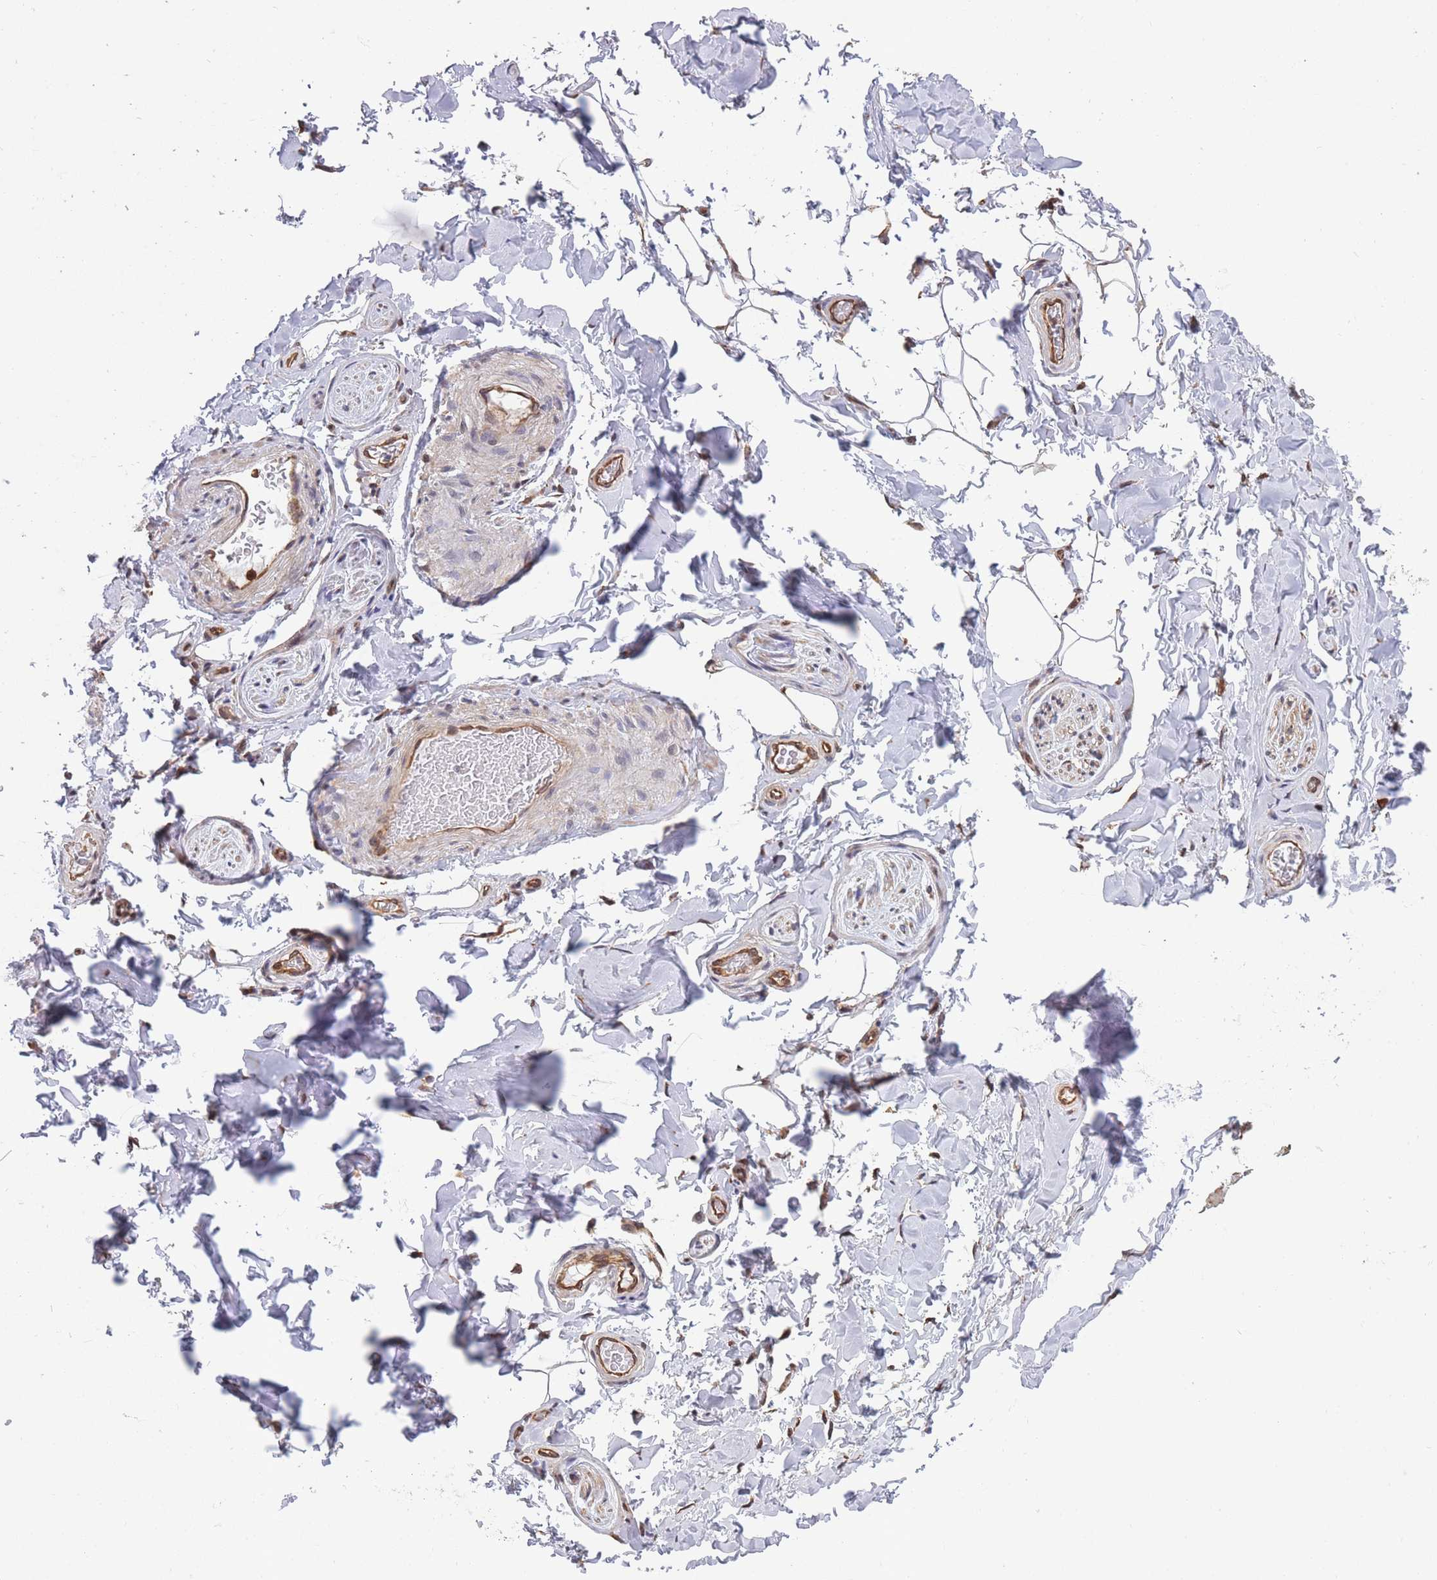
{"staining": {"intensity": "moderate", "quantity": ">75%", "location": "cytoplasmic/membranous"}, "tissue": "adipose tissue", "cell_type": "Adipocytes", "image_type": "normal", "snomed": [{"axis": "morphology", "description": "Normal tissue, NOS"}, {"axis": "topography", "description": "Soft tissue"}, {"axis": "topography", "description": "Adipose tissue"}, {"axis": "topography", "description": "Vascular tissue"}, {"axis": "topography", "description": "Peripheral nerve tissue"}], "caption": "Immunohistochemical staining of normal adipose tissue exhibits medium levels of moderate cytoplasmic/membranous staining in about >75% of adipocytes. (IHC, brightfield microscopy, high magnification).", "gene": "ARL13B", "patient": {"sex": "male", "age": 46}}